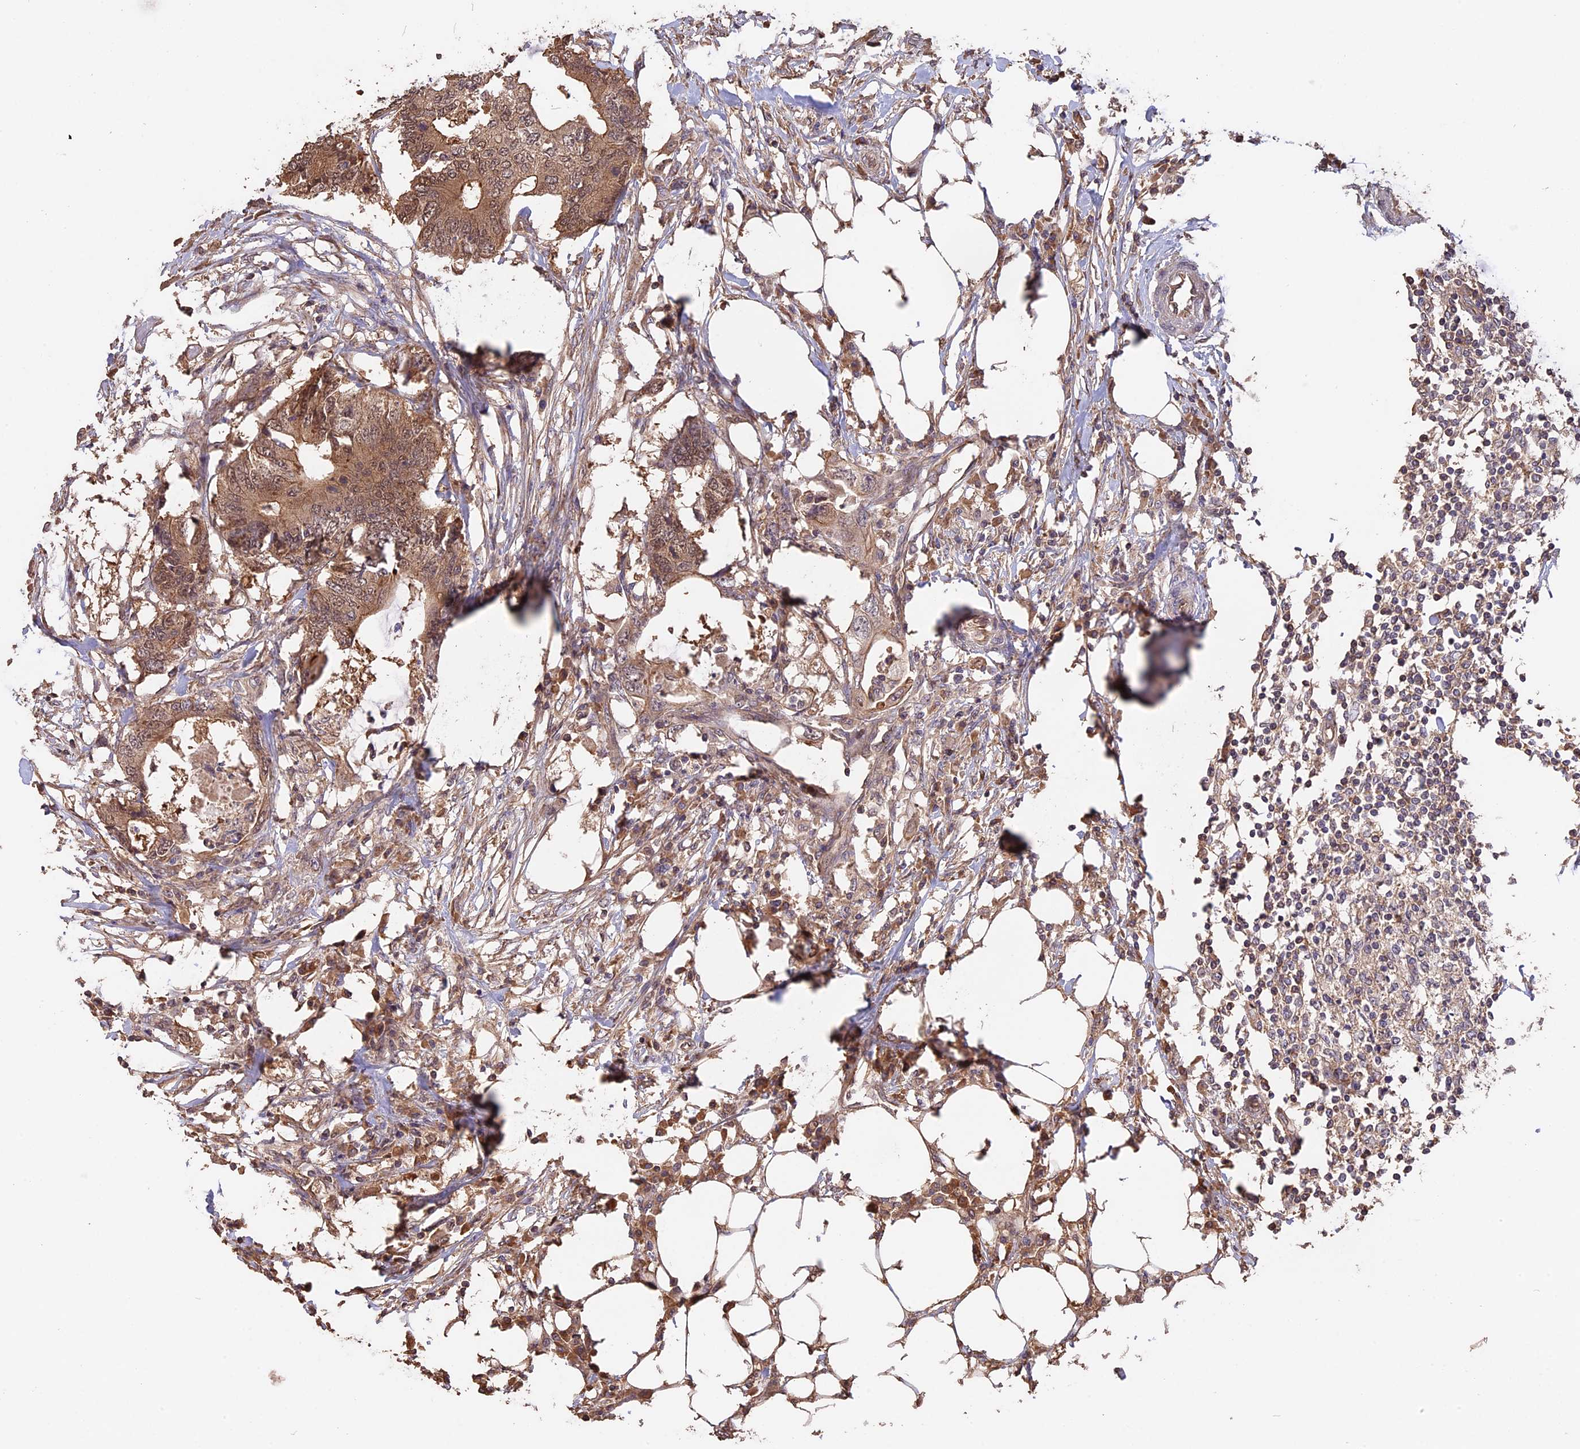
{"staining": {"intensity": "moderate", "quantity": ">75%", "location": "cytoplasmic/membranous,nuclear"}, "tissue": "colorectal cancer", "cell_type": "Tumor cells", "image_type": "cancer", "snomed": [{"axis": "morphology", "description": "Adenocarcinoma, NOS"}, {"axis": "topography", "description": "Colon"}], "caption": "A brown stain highlights moderate cytoplasmic/membranous and nuclear staining of a protein in human colorectal cancer tumor cells. Immunohistochemistry (ihc) stains the protein in brown and the nuclei are stained blue.", "gene": "RASAL1", "patient": {"sex": "male", "age": 71}}